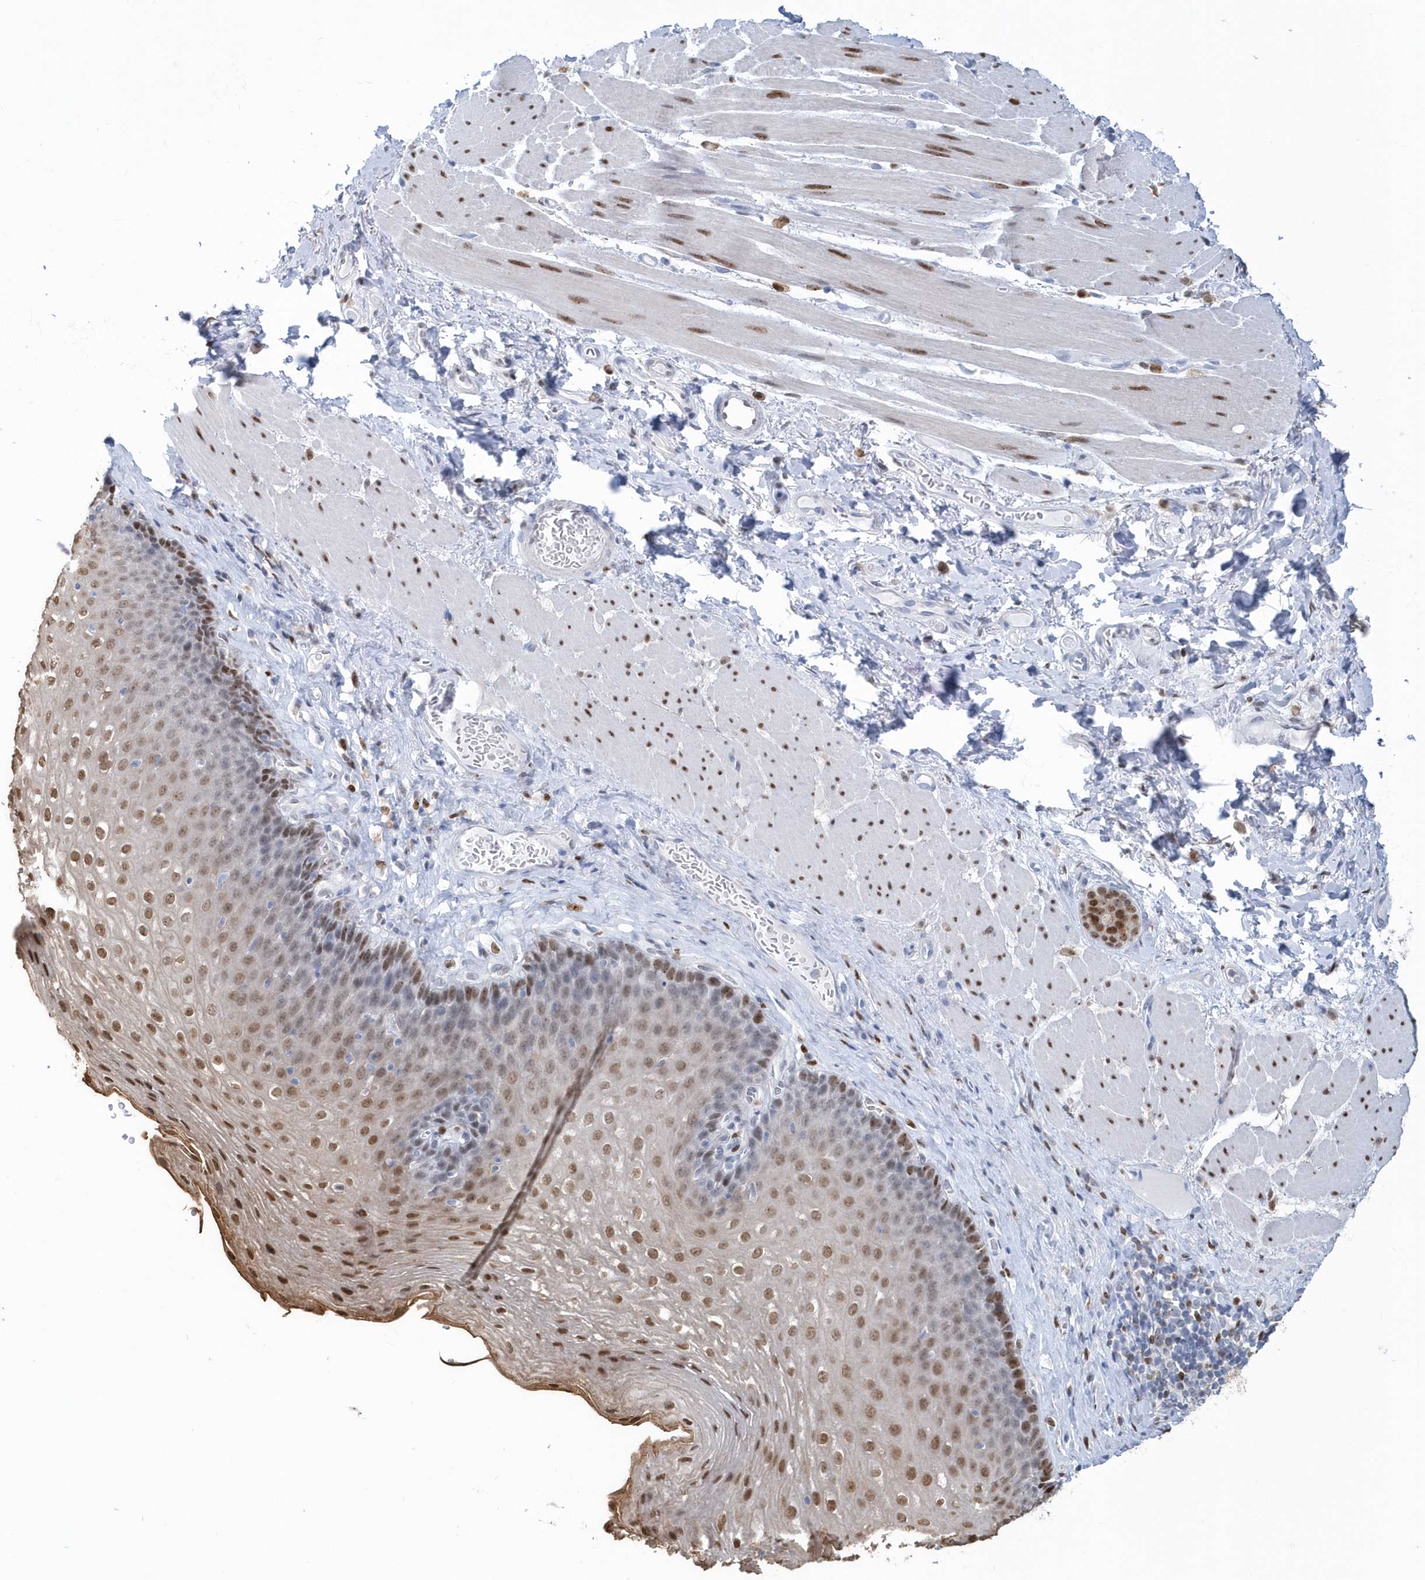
{"staining": {"intensity": "strong", "quantity": "25%-75%", "location": "nuclear"}, "tissue": "esophagus", "cell_type": "Squamous epithelial cells", "image_type": "normal", "snomed": [{"axis": "morphology", "description": "Normal tissue, NOS"}, {"axis": "topography", "description": "Esophagus"}], "caption": "Immunohistochemistry micrograph of unremarkable esophagus: esophagus stained using IHC exhibits high levels of strong protein expression localized specifically in the nuclear of squamous epithelial cells, appearing as a nuclear brown color.", "gene": "MACROH2A2", "patient": {"sex": "female", "age": 66}}